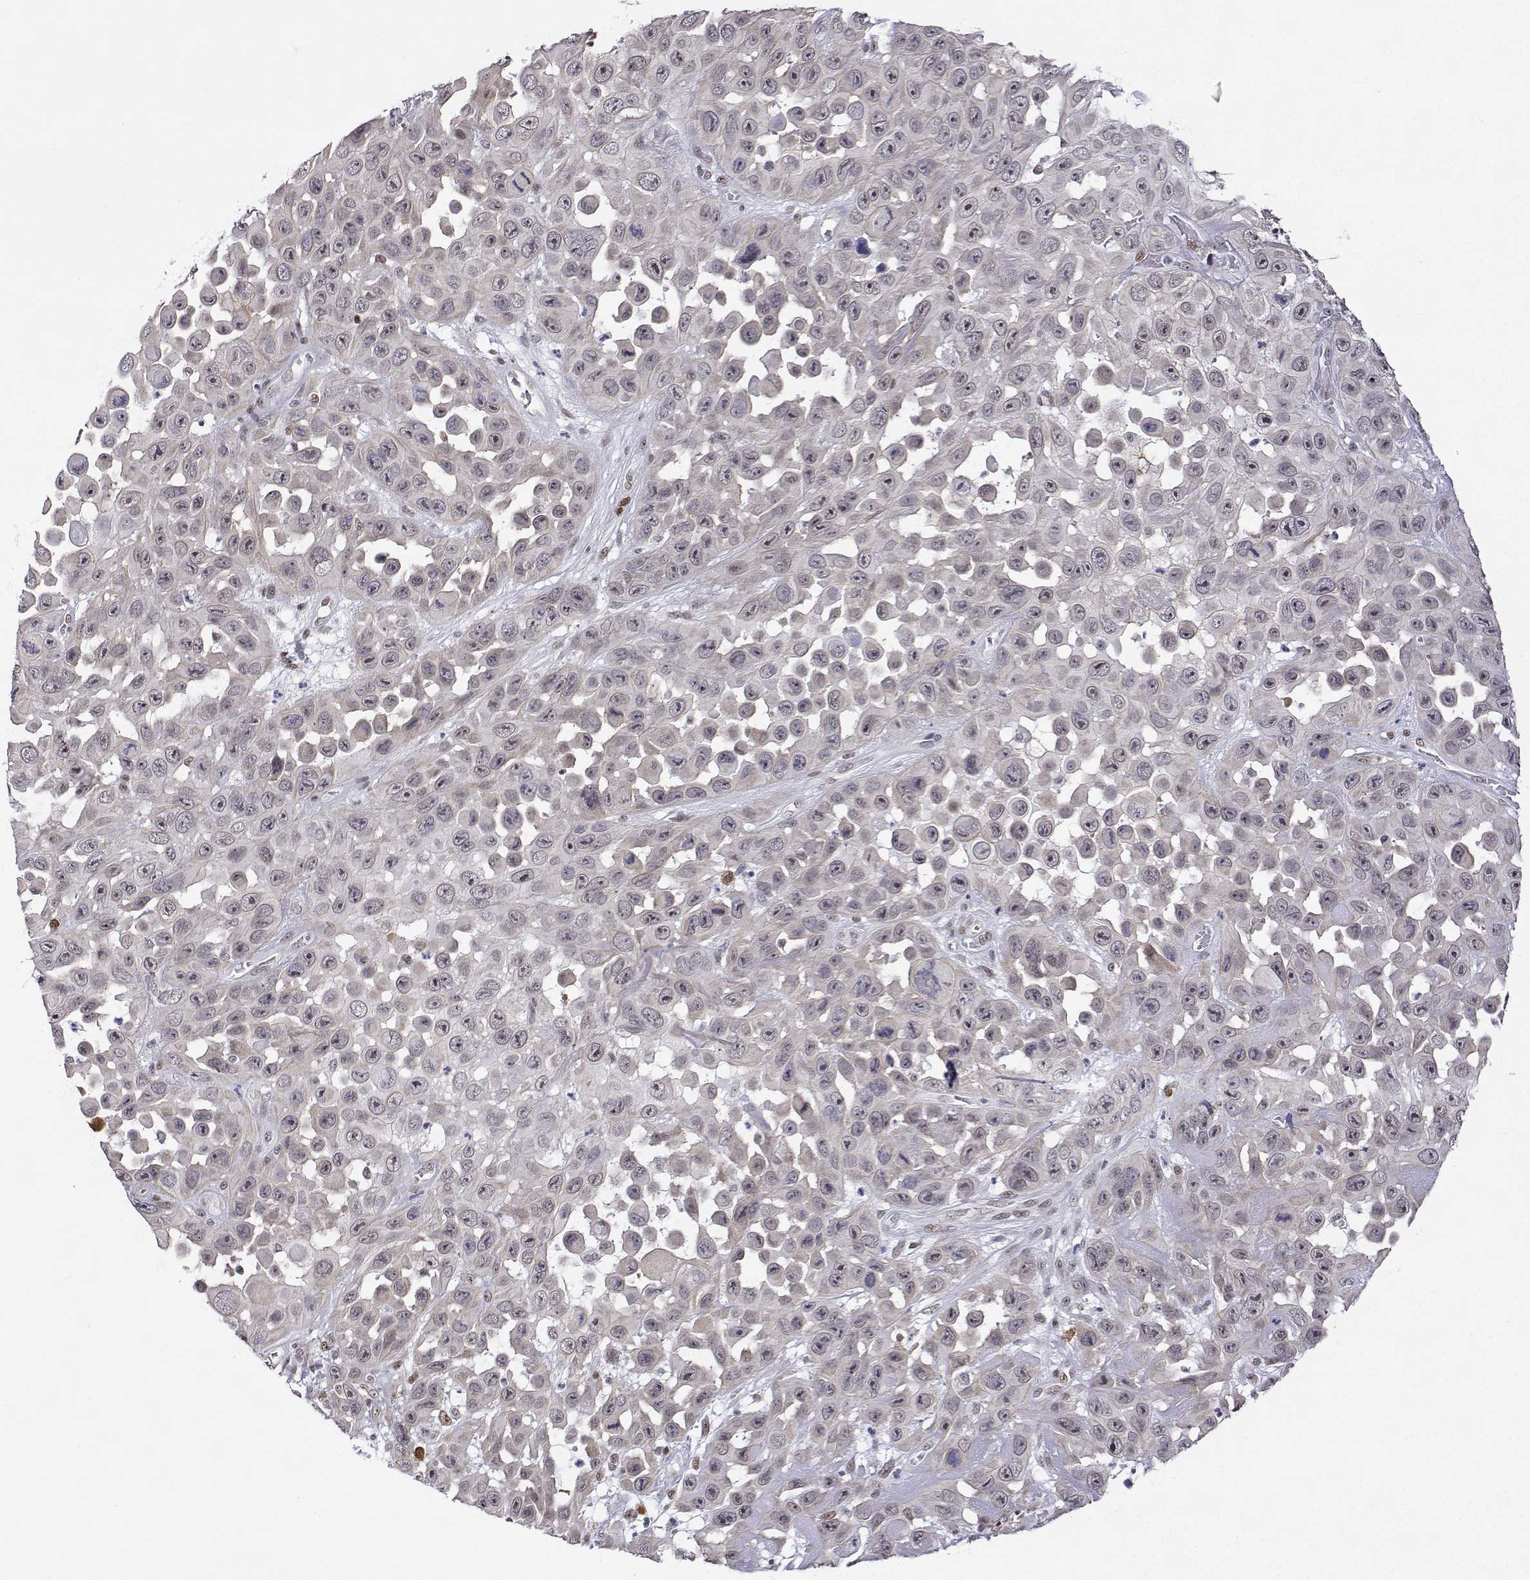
{"staining": {"intensity": "weak", "quantity": "<25%", "location": "nuclear"}, "tissue": "skin cancer", "cell_type": "Tumor cells", "image_type": "cancer", "snomed": [{"axis": "morphology", "description": "Squamous cell carcinoma, NOS"}, {"axis": "topography", "description": "Skin"}], "caption": "DAB immunohistochemical staining of skin cancer (squamous cell carcinoma) shows no significant staining in tumor cells. Brightfield microscopy of immunohistochemistry stained with DAB (3,3'-diaminobenzidine) (brown) and hematoxylin (blue), captured at high magnification.", "gene": "XPC", "patient": {"sex": "male", "age": 81}}